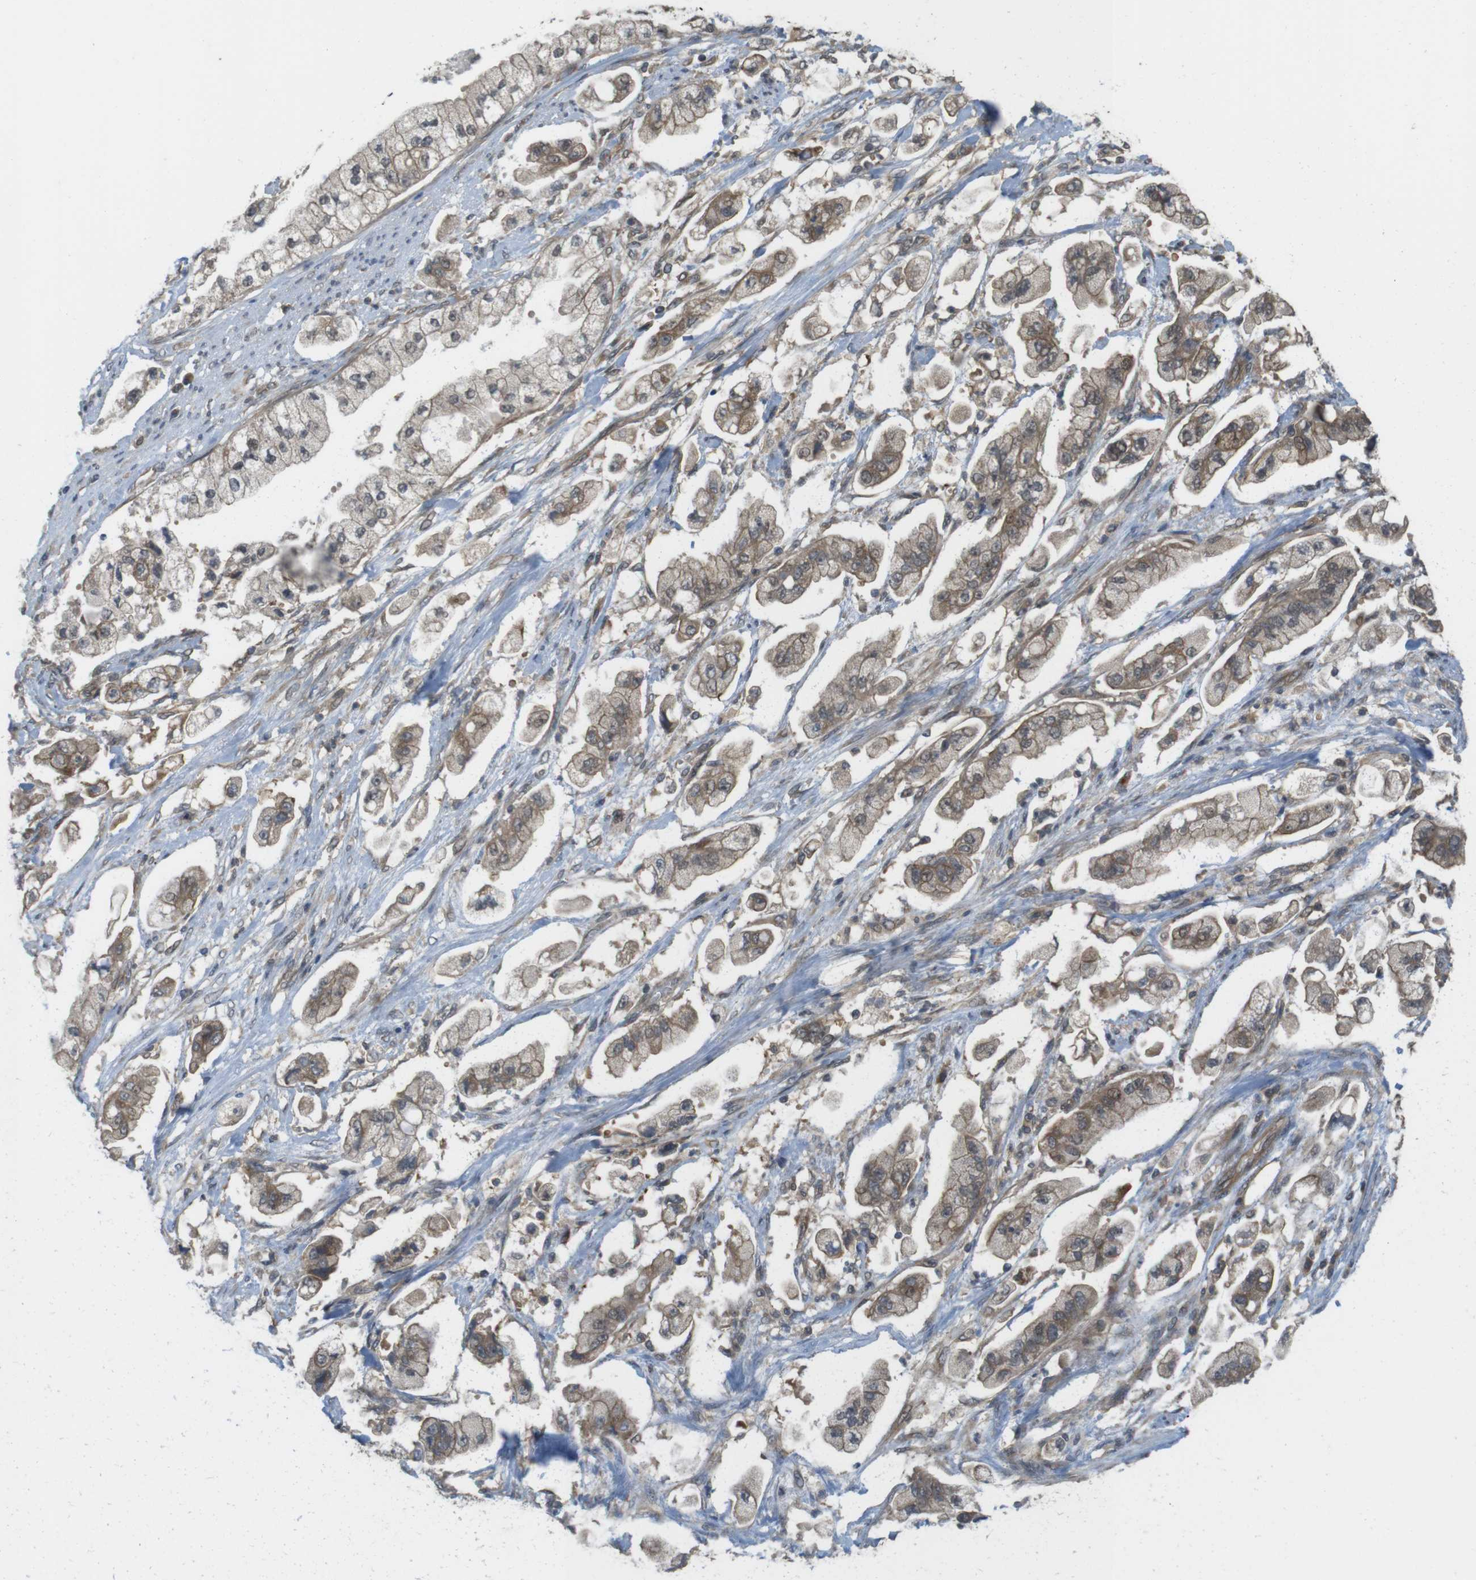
{"staining": {"intensity": "moderate", "quantity": ">75%", "location": "cytoplasmic/membranous"}, "tissue": "stomach cancer", "cell_type": "Tumor cells", "image_type": "cancer", "snomed": [{"axis": "morphology", "description": "Adenocarcinoma, NOS"}, {"axis": "topography", "description": "Stomach"}], "caption": "Stomach cancer (adenocarcinoma) stained with a brown dye displays moderate cytoplasmic/membranous positive positivity in approximately >75% of tumor cells.", "gene": "RNF130", "patient": {"sex": "male", "age": 62}}